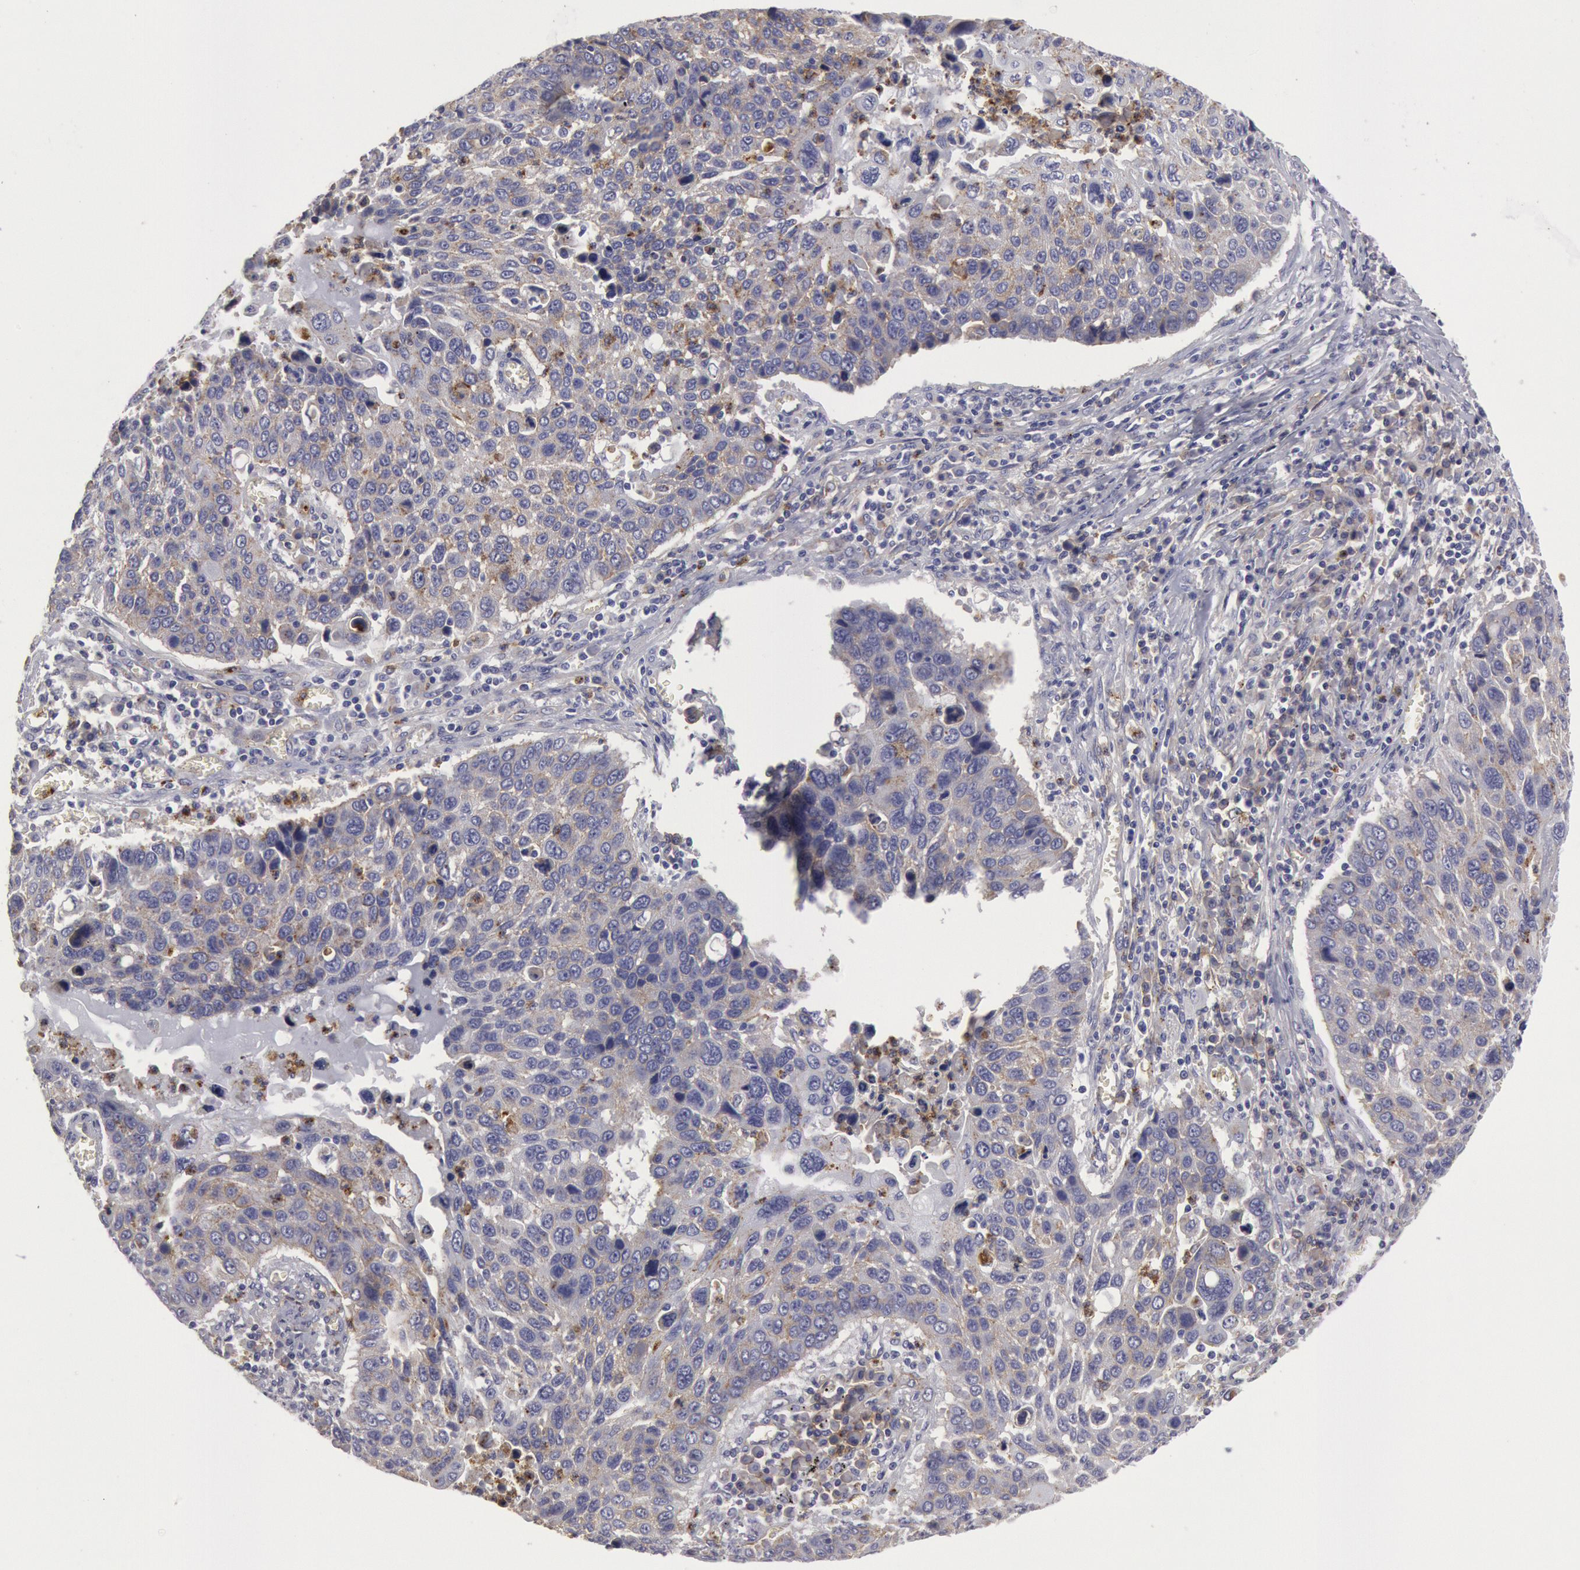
{"staining": {"intensity": "negative", "quantity": "none", "location": "none"}, "tissue": "lung cancer", "cell_type": "Tumor cells", "image_type": "cancer", "snomed": [{"axis": "morphology", "description": "Squamous cell carcinoma, NOS"}, {"axis": "topography", "description": "Lung"}], "caption": "Squamous cell carcinoma (lung) was stained to show a protein in brown. There is no significant positivity in tumor cells.", "gene": "FLOT1", "patient": {"sex": "male", "age": 68}}